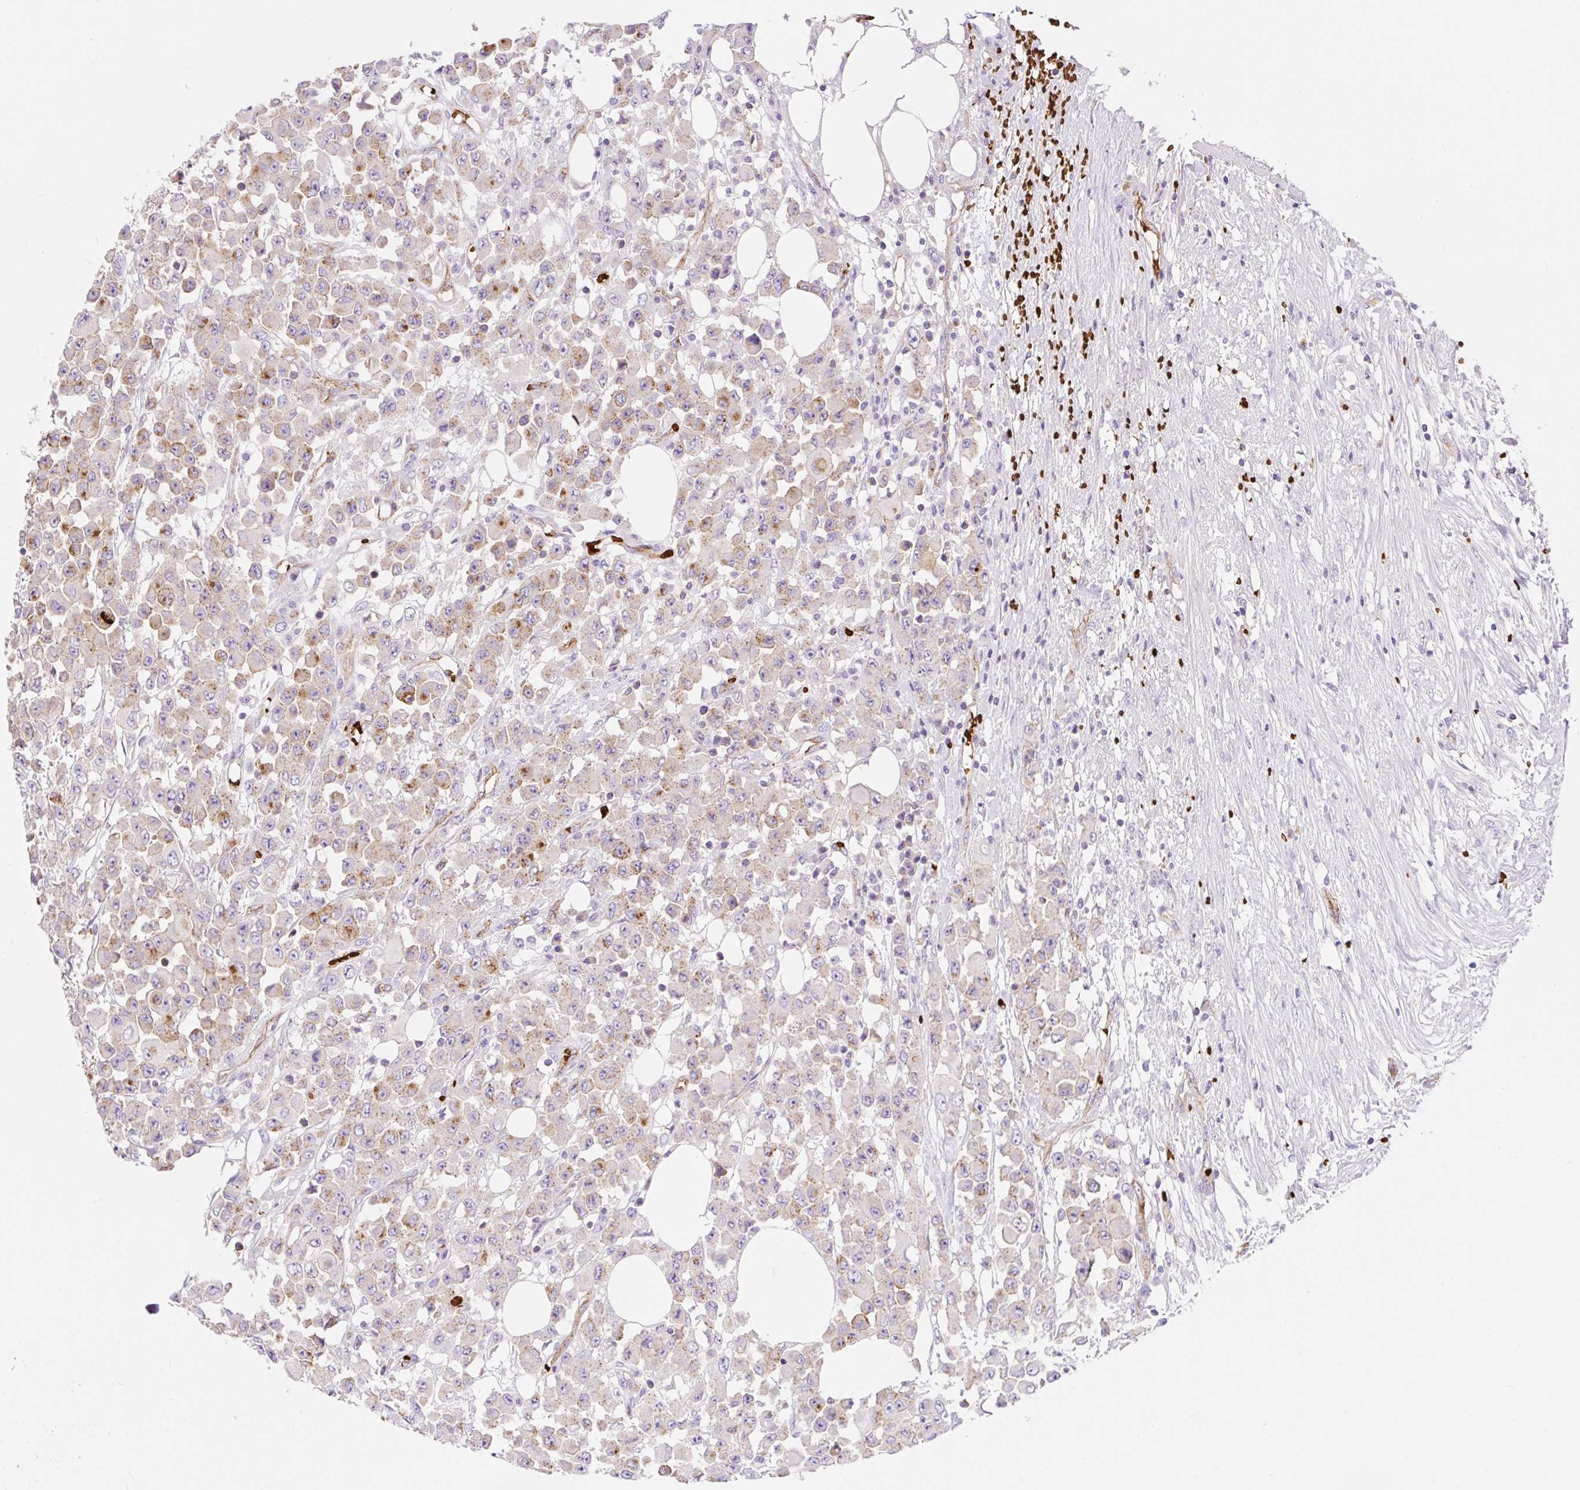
{"staining": {"intensity": "moderate", "quantity": "25%-75%", "location": "cytoplasmic/membranous"}, "tissue": "colorectal cancer", "cell_type": "Tumor cells", "image_type": "cancer", "snomed": [{"axis": "morphology", "description": "Adenocarcinoma, NOS"}, {"axis": "topography", "description": "Colon"}], "caption": "Tumor cells exhibit medium levels of moderate cytoplasmic/membranous positivity in approximately 25%-75% of cells in human adenocarcinoma (colorectal).", "gene": "HIP1R", "patient": {"sex": "male", "age": 51}}